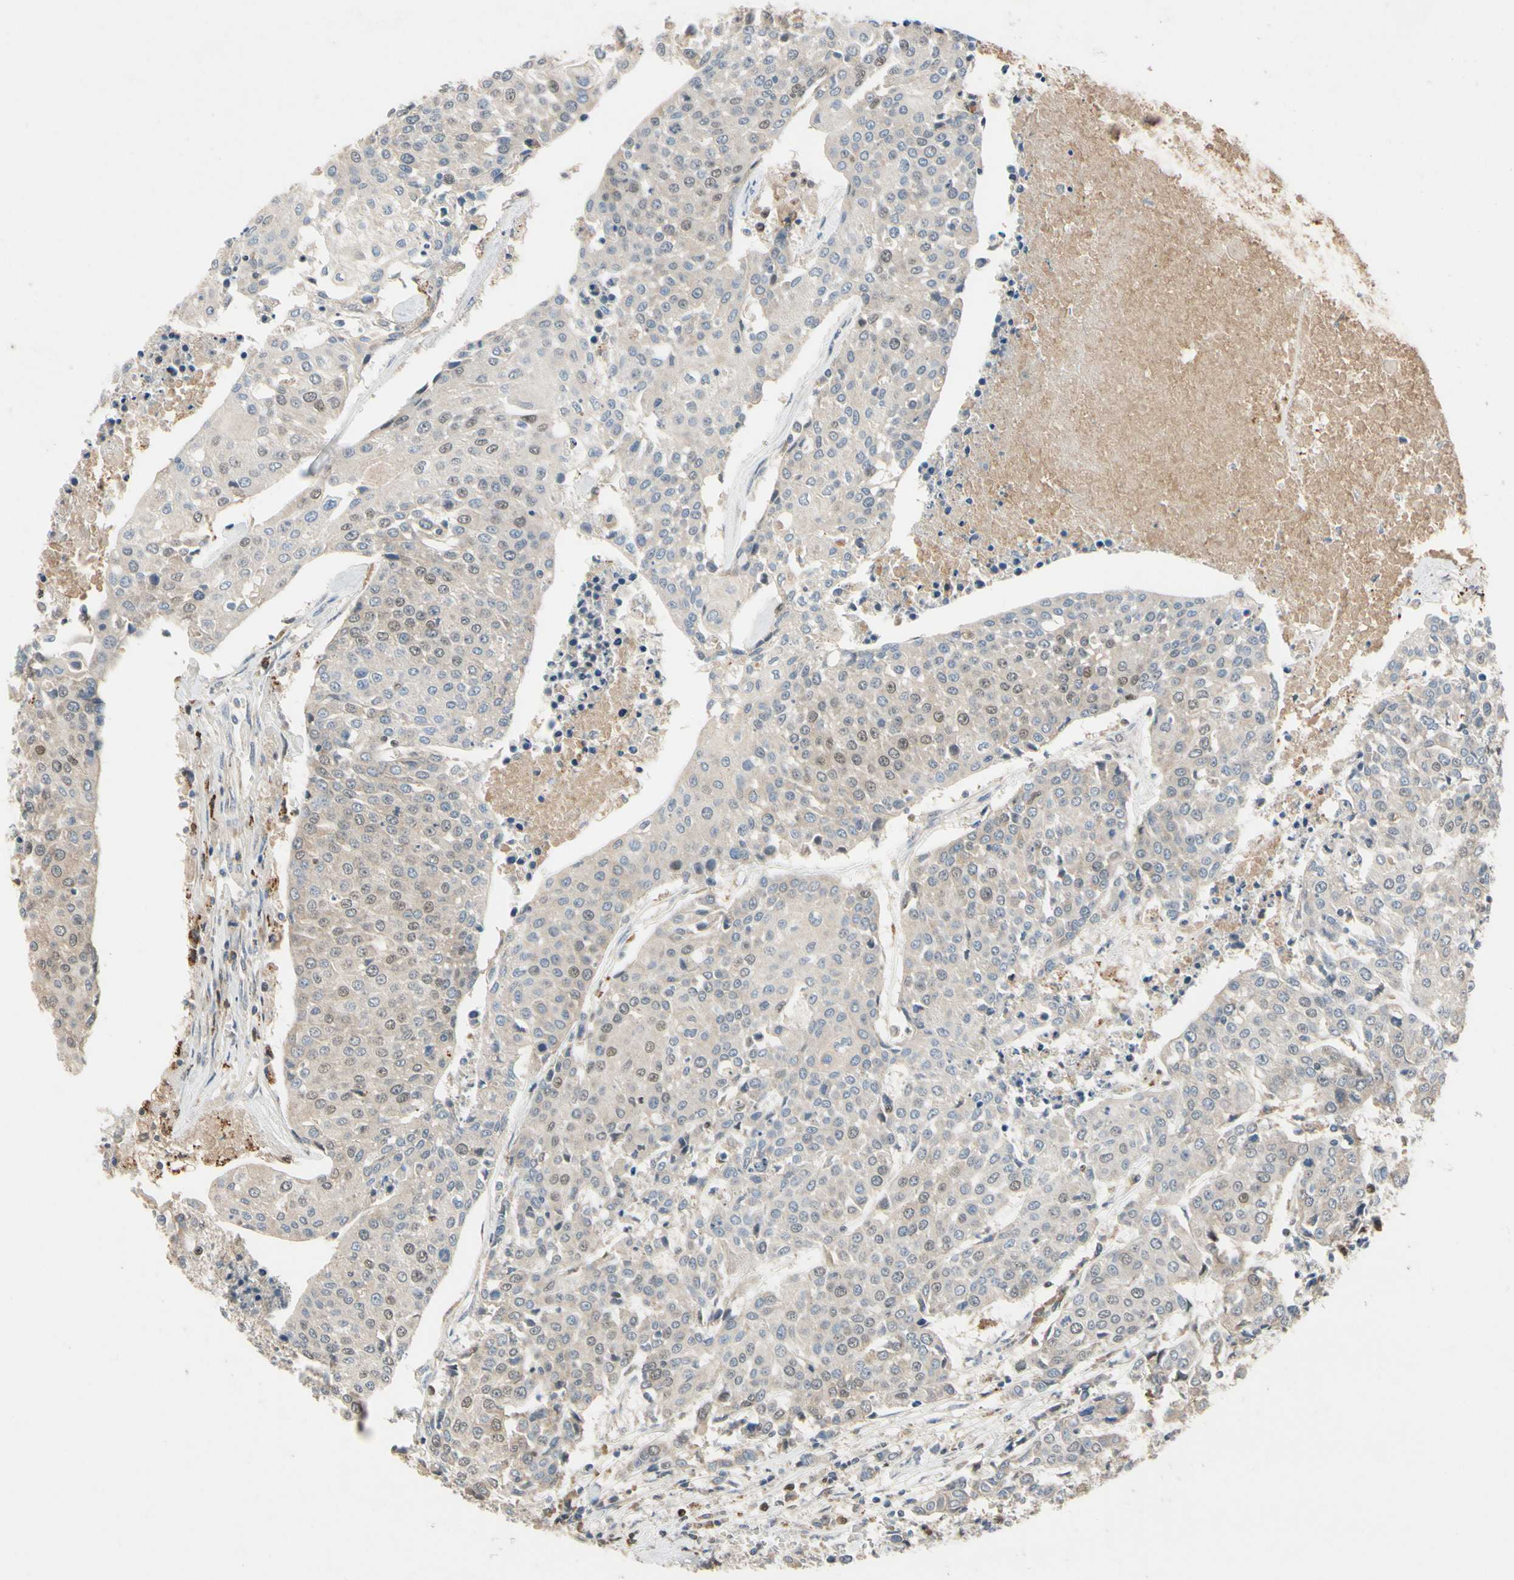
{"staining": {"intensity": "weak", "quantity": "<25%", "location": "nuclear"}, "tissue": "urothelial cancer", "cell_type": "Tumor cells", "image_type": "cancer", "snomed": [{"axis": "morphology", "description": "Urothelial carcinoma, High grade"}, {"axis": "topography", "description": "Urinary bladder"}], "caption": "Tumor cells show no significant staining in urothelial cancer. (IHC, brightfield microscopy, high magnification).", "gene": "ZKSCAN4", "patient": {"sex": "female", "age": 85}}